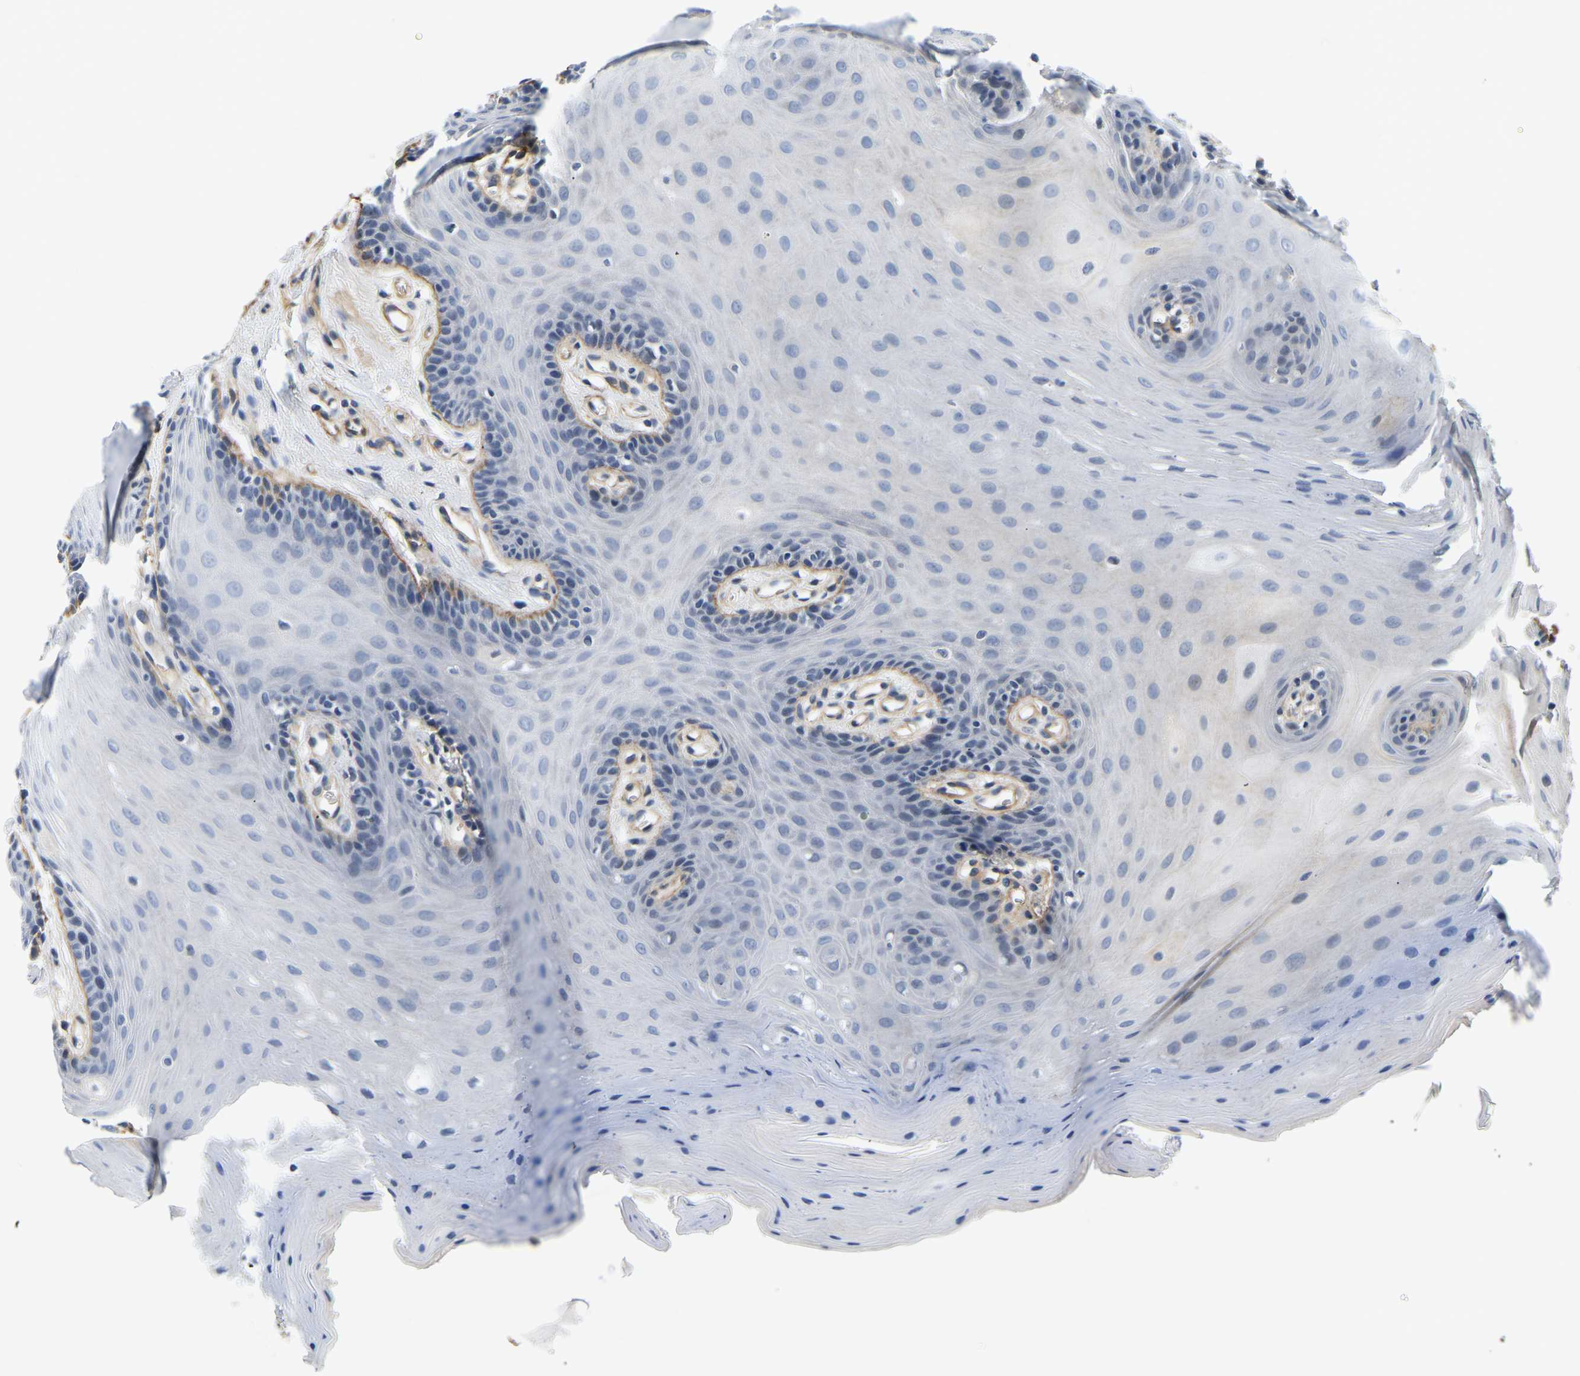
{"staining": {"intensity": "negative", "quantity": "none", "location": "none"}, "tissue": "oral mucosa", "cell_type": "Squamous epithelial cells", "image_type": "normal", "snomed": [{"axis": "morphology", "description": "Normal tissue, NOS"}, {"axis": "morphology", "description": "Squamous cell carcinoma, NOS"}, {"axis": "topography", "description": "Oral tissue"}, {"axis": "topography", "description": "Head-Neck"}], "caption": "A high-resolution micrograph shows IHC staining of unremarkable oral mucosa, which demonstrates no significant expression in squamous epithelial cells. (Stains: DAB (3,3'-diaminobenzidine) immunohistochemistry with hematoxylin counter stain, Microscopy: brightfield microscopy at high magnification).", "gene": "LIAS", "patient": {"sex": "male", "age": 71}}